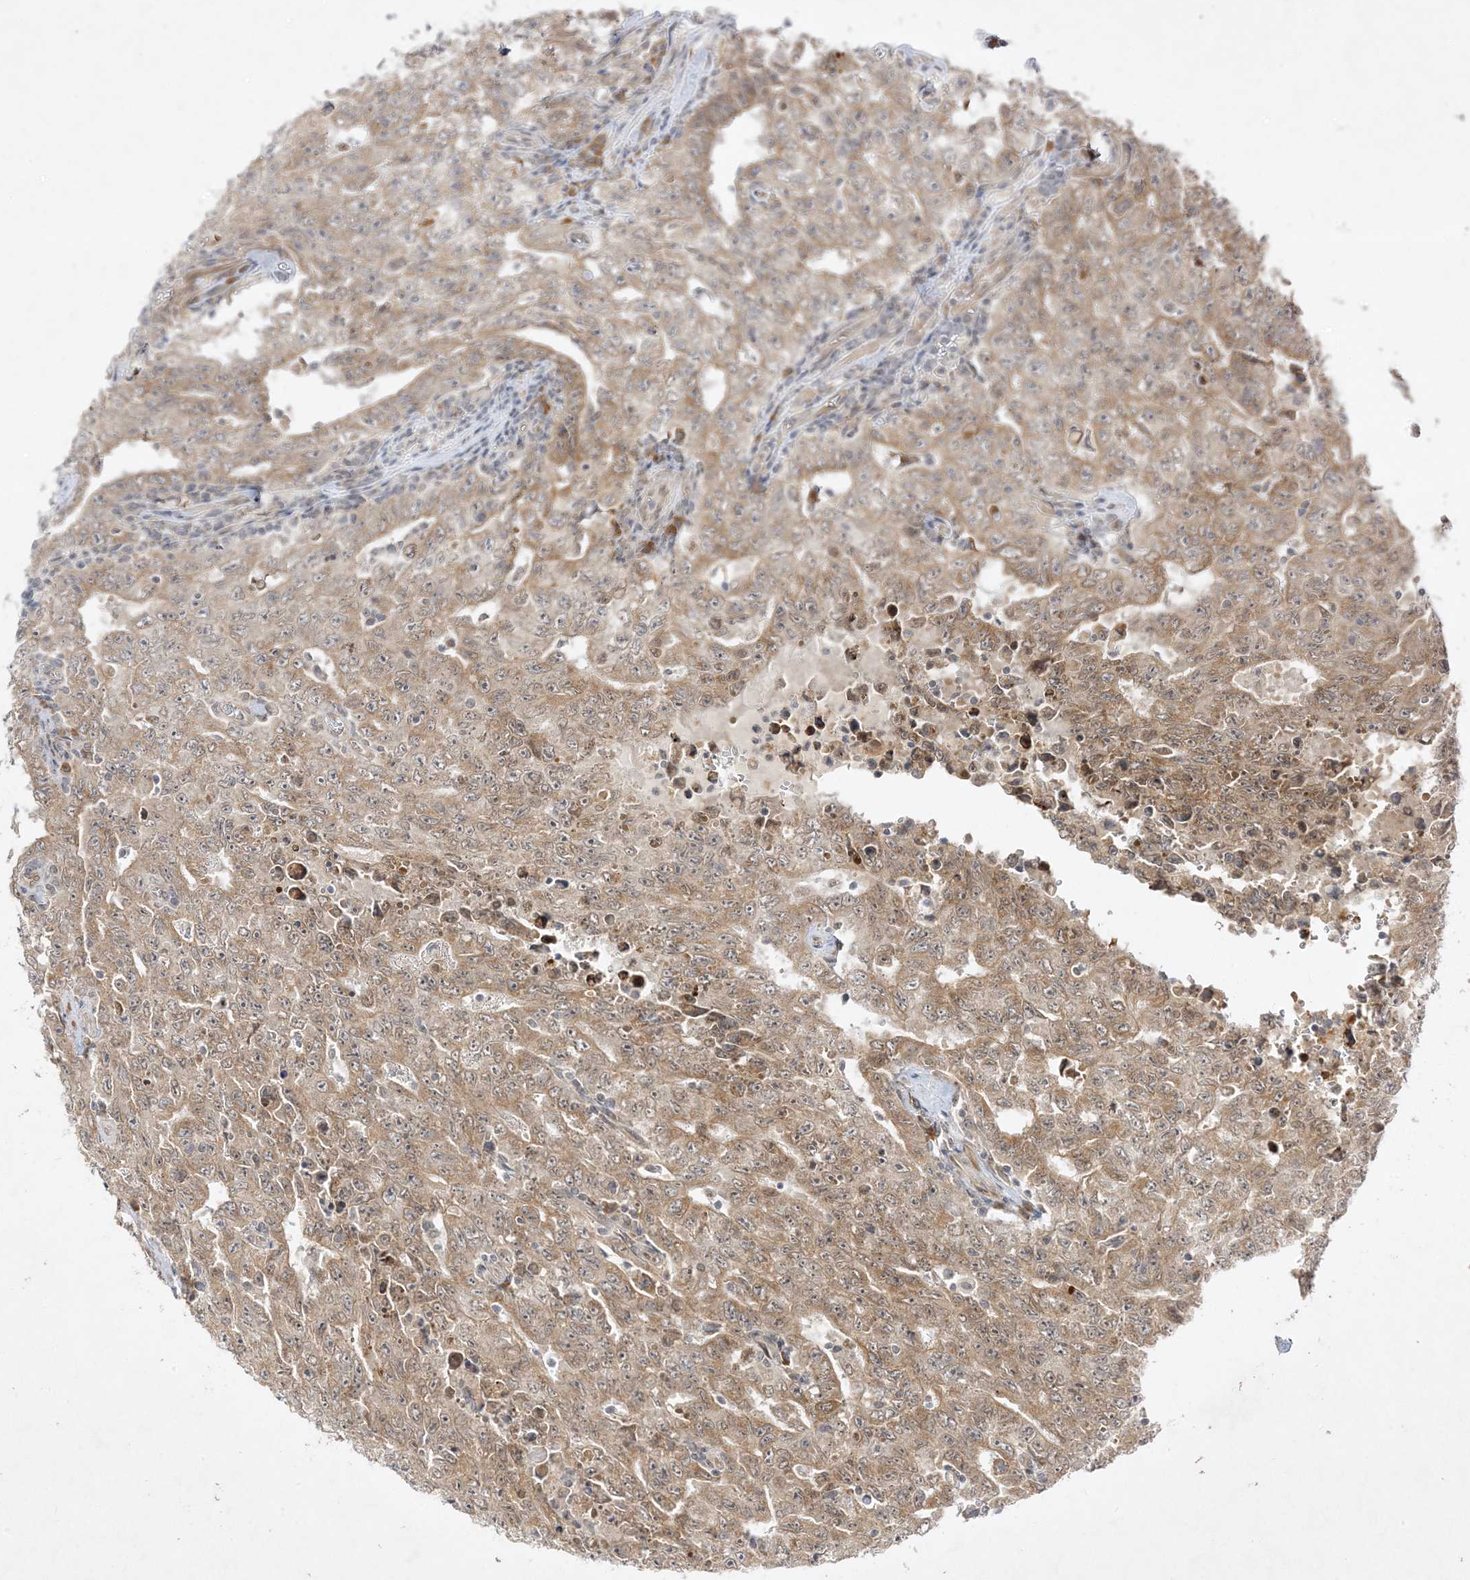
{"staining": {"intensity": "moderate", "quantity": ">75%", "location": "cytoplasmic/membranous"}, "tissue": "testis cancer", "cell_type": "Tumor cells", "image_type": "cancer", "snomed": [{"axis": "morphology", "description": "Carcinoma, Embryonal, NOS"}, {"axis": "topography", "description": "Testis"}], "caption": "DAB (3,3'-diaminobenzidine) immunohistochemical staining of testis cancer (embryonal carcinoma) exhibits moderate cytoplasmic/membranous protein staining in about >75% of tumor cells.", "gene": "C2CD2", "patient": {"sex": "male", "age": 26}}